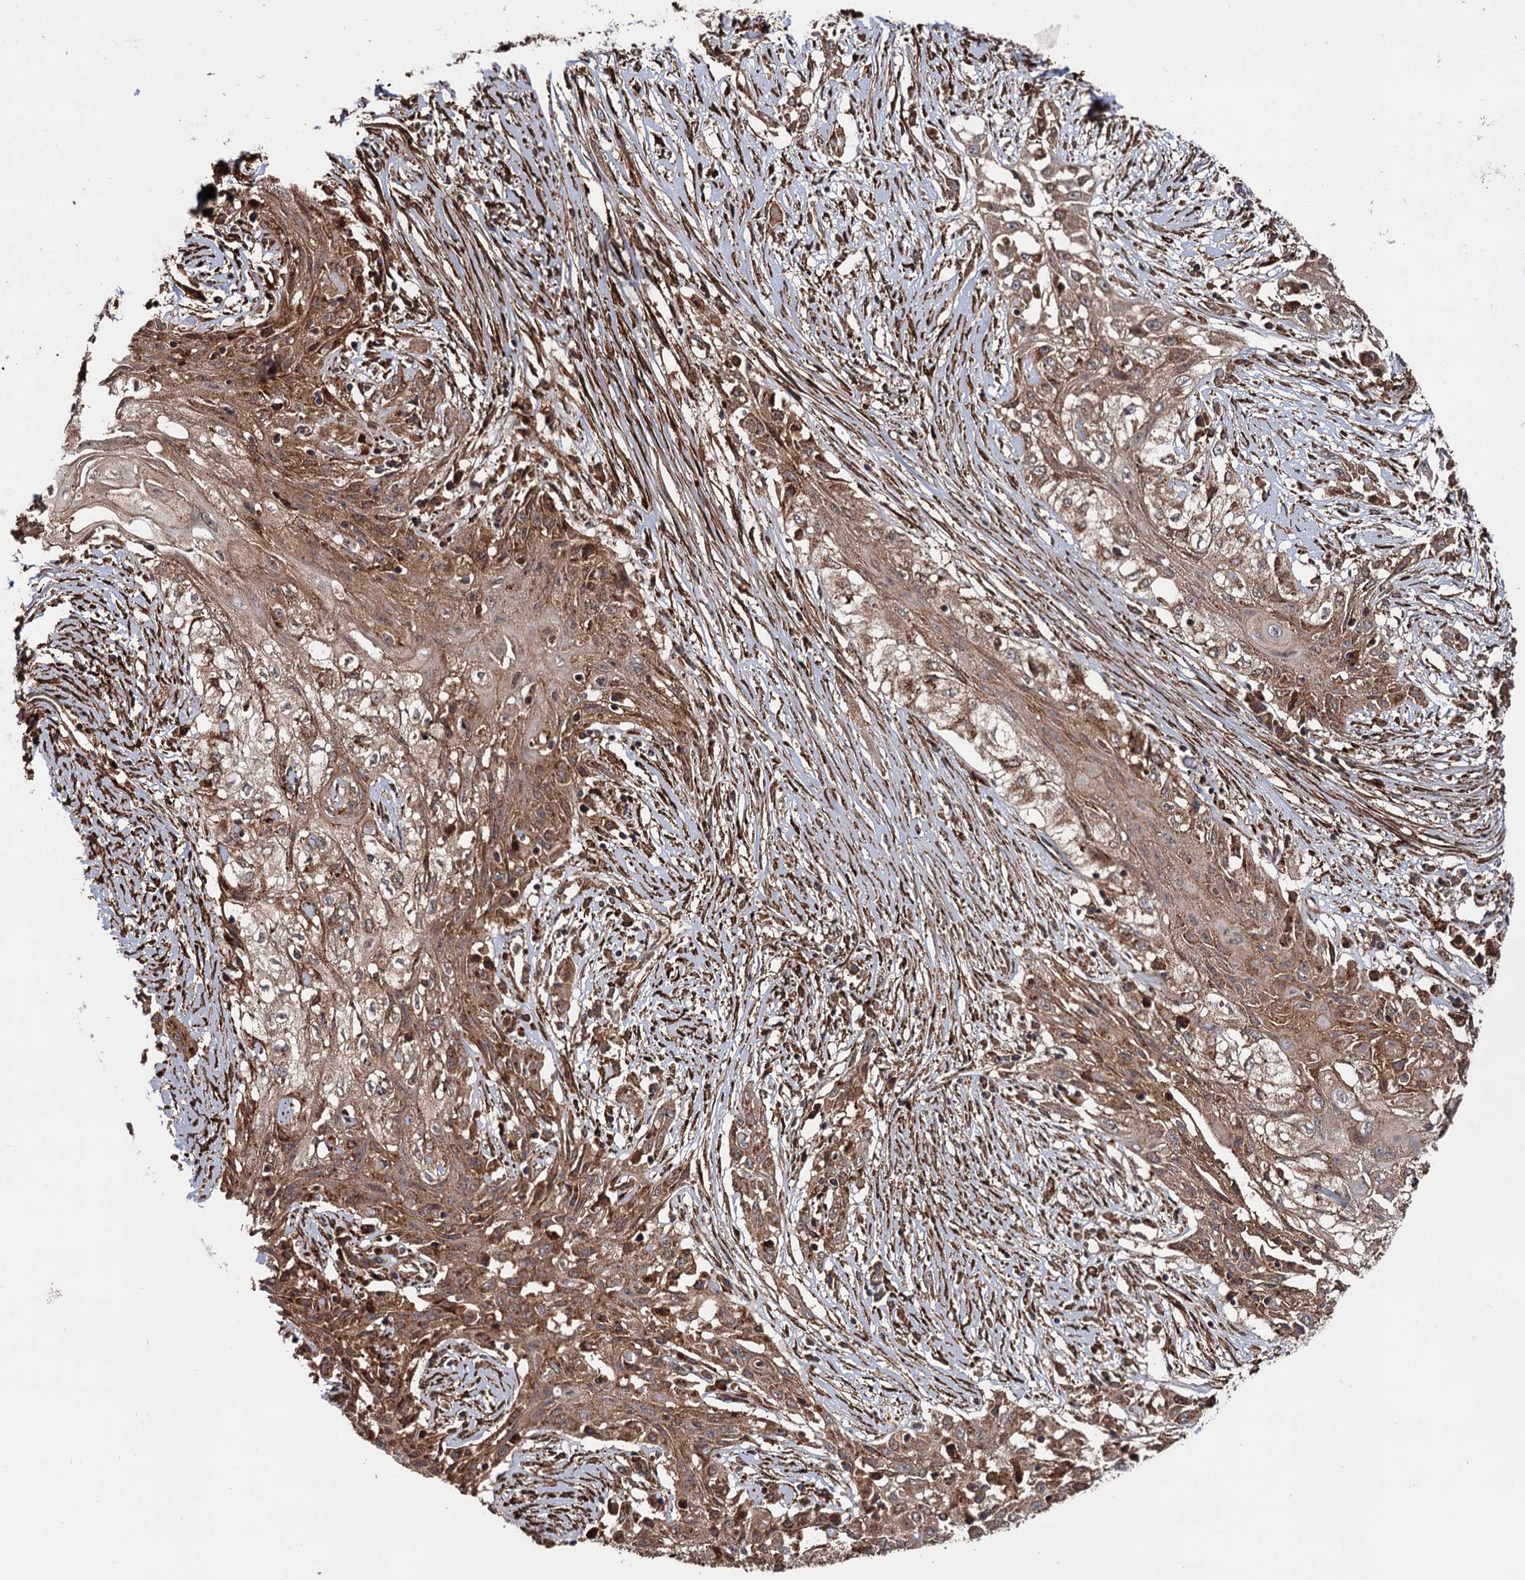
{"staining": {"intensity": "moderate", "quantity": ">75%", "location": "cytoplasmic/membranous"}, "tissue": "skin cancer", "cell_type": "Tumor cells", "image_type": "cancer", "snomed": [{"axis": "morphology", "description": "Squamous cell carcinoma, NOS"}, {"axis": "morphology", "description": "Squamous cell carcinoma, metastatic, NOS"}, {"axis": "topography", "description": "Skin"}, {"axis": "topography", "description": "Lymph node"}], "caption": "Immunohistochemistry of skin cancer displays medium levels of moderate cytoplasmic/membranous positivity in approximately >75% of tumor cells. (IHC, brightfield microscopy, high magnification).", "gene": "ATP8B4", "patient": {"sex": "male", "age": 75}}